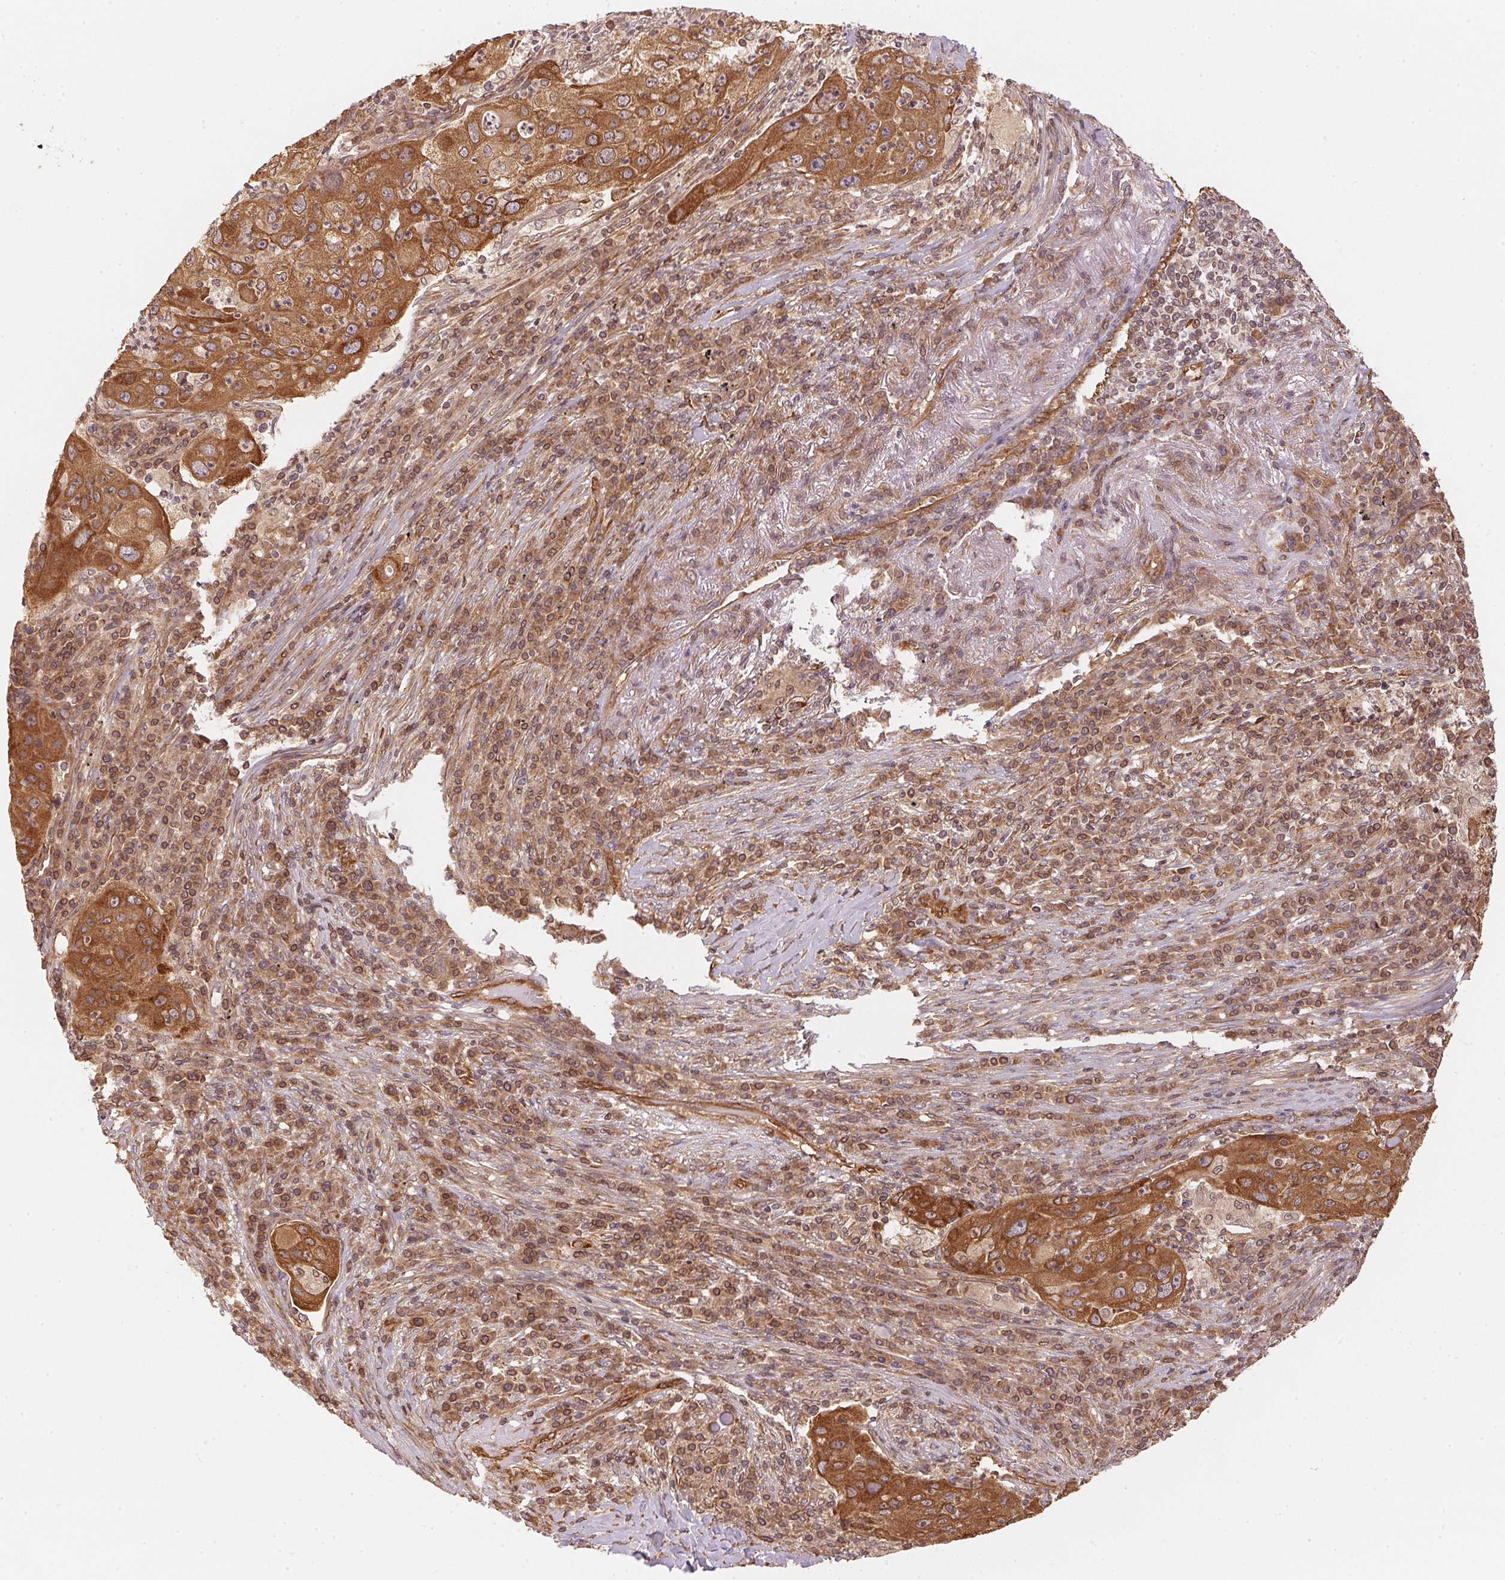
{"staining": {"intensity": "strong", "quantity": ">75%", "location": "cytoplasmic/membranous"}, "tissue": "lung cancer", "cell_type": "Tumor cells", "image_type": "cancer", "snomed": [{"axis": "morphology", "description": "Squamous cell carcinoma, NOS"}, {"axis": "topography", "description": "Lung"}], "caption": "Protein analysis of squamous cell carcinoma (lung) tissue reveals strong cytoplasmic/membranous positivity in approximately >75% of tumor cells. Nuclei are stained in blue.", "gene": "STRN4", "patient": {"sex": "female", "age": 59}}